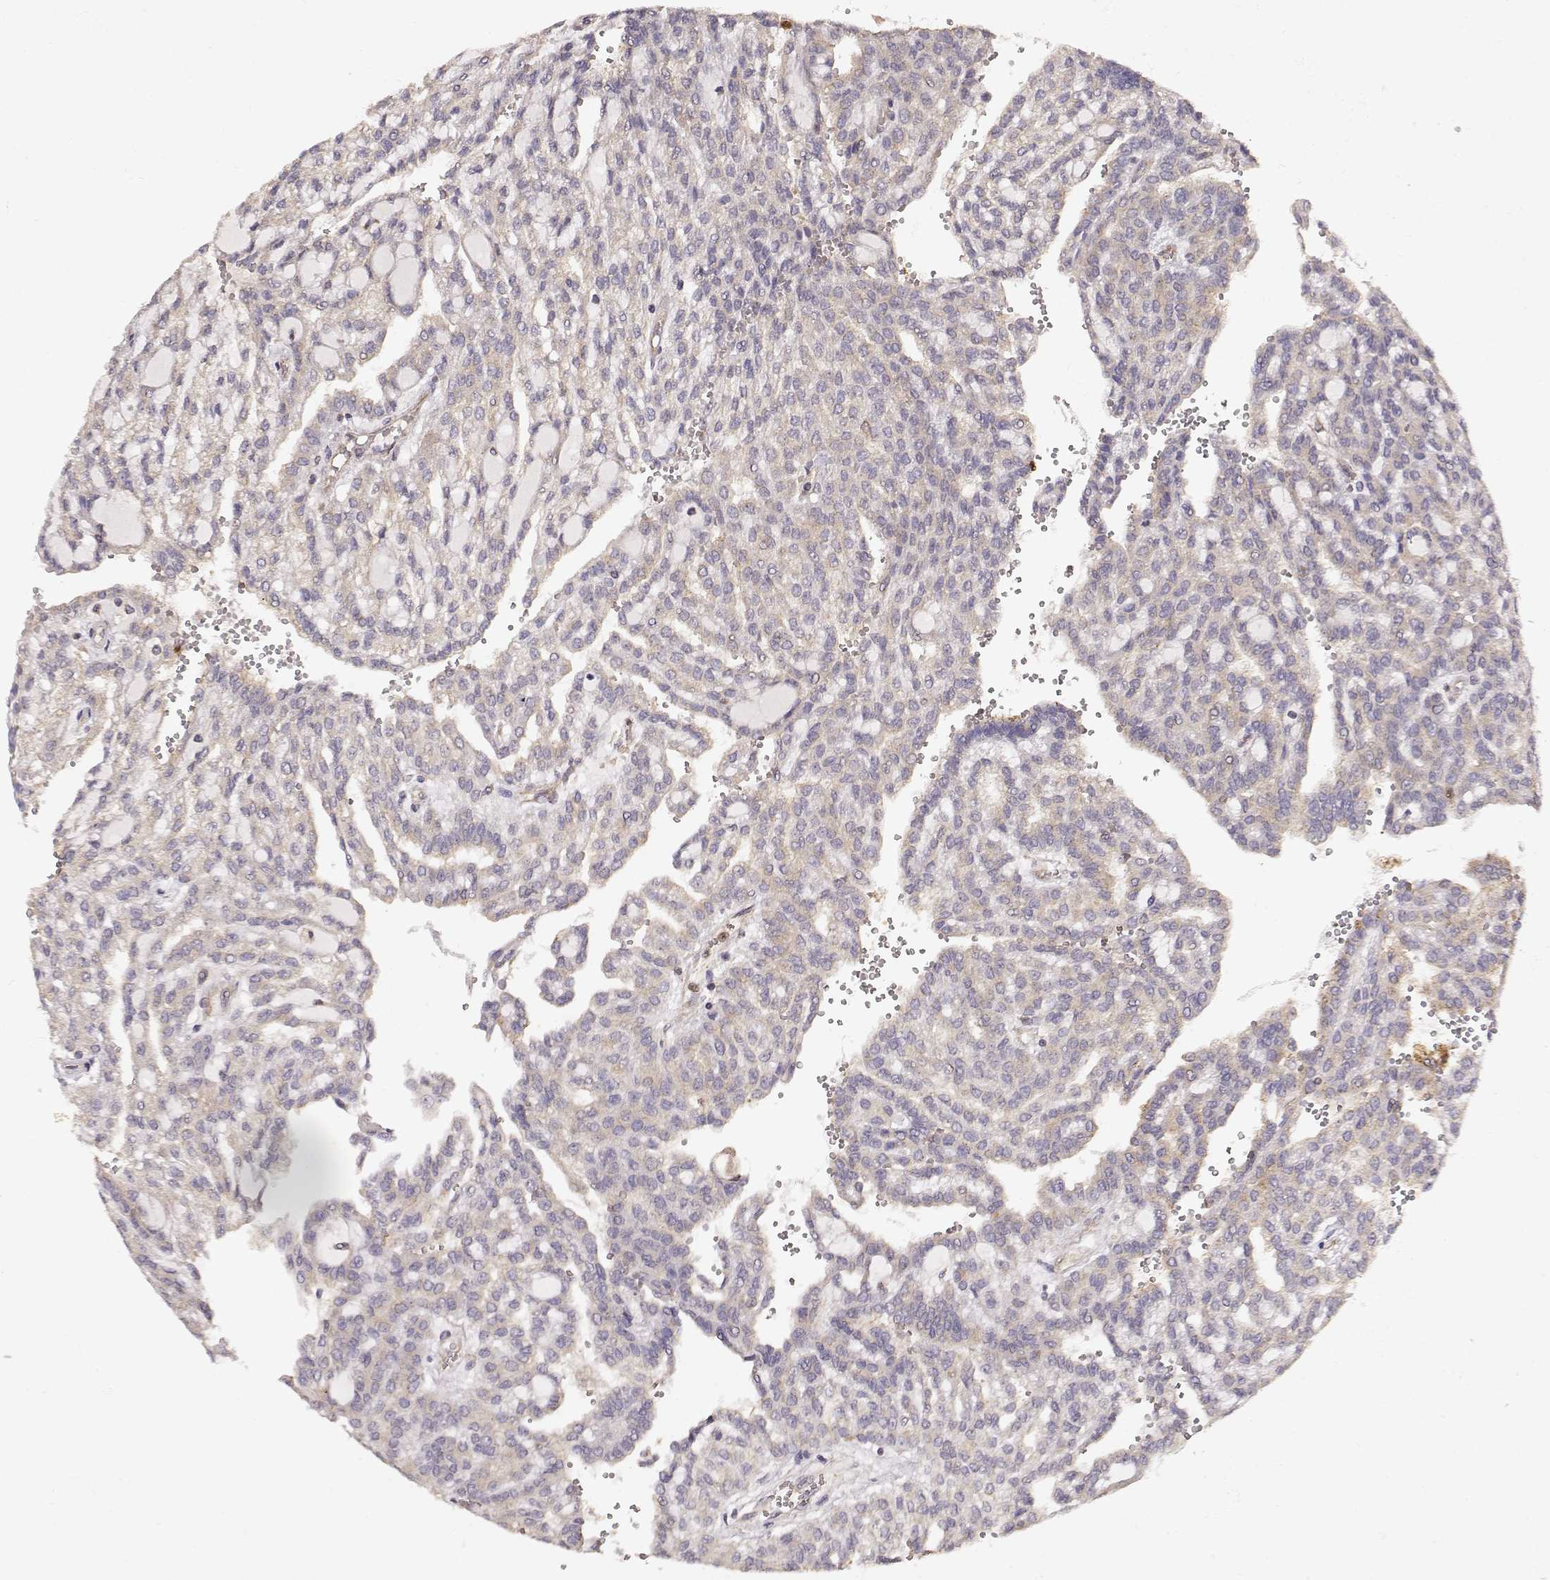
{"staining": {"intensity": "weak", "quantity": ">75%", "location": "cytoplasmic/membranous"}, "tissue": "renal cancer", "cell_type": "Tumor cells", "image_type": "cancer", "snomed": [{"axis": "morphology", "description": "Adenocarcinoma, NOS"}, {"axis": "topography", "description": "Kidney"}], "caption": "Immunohistochemistry of human renal cancer shows low levels of weak cytoplasmic/membranous positivity in approximately >75% of tumor cells. The staining was performed using DAB to visualize the protein expression in brown, while the nuclei were stained in blue with hematoxylin (Magnification: 20x).", "gene": "ARHGEF2", "patient": {"sex": "male", "age": 63}}